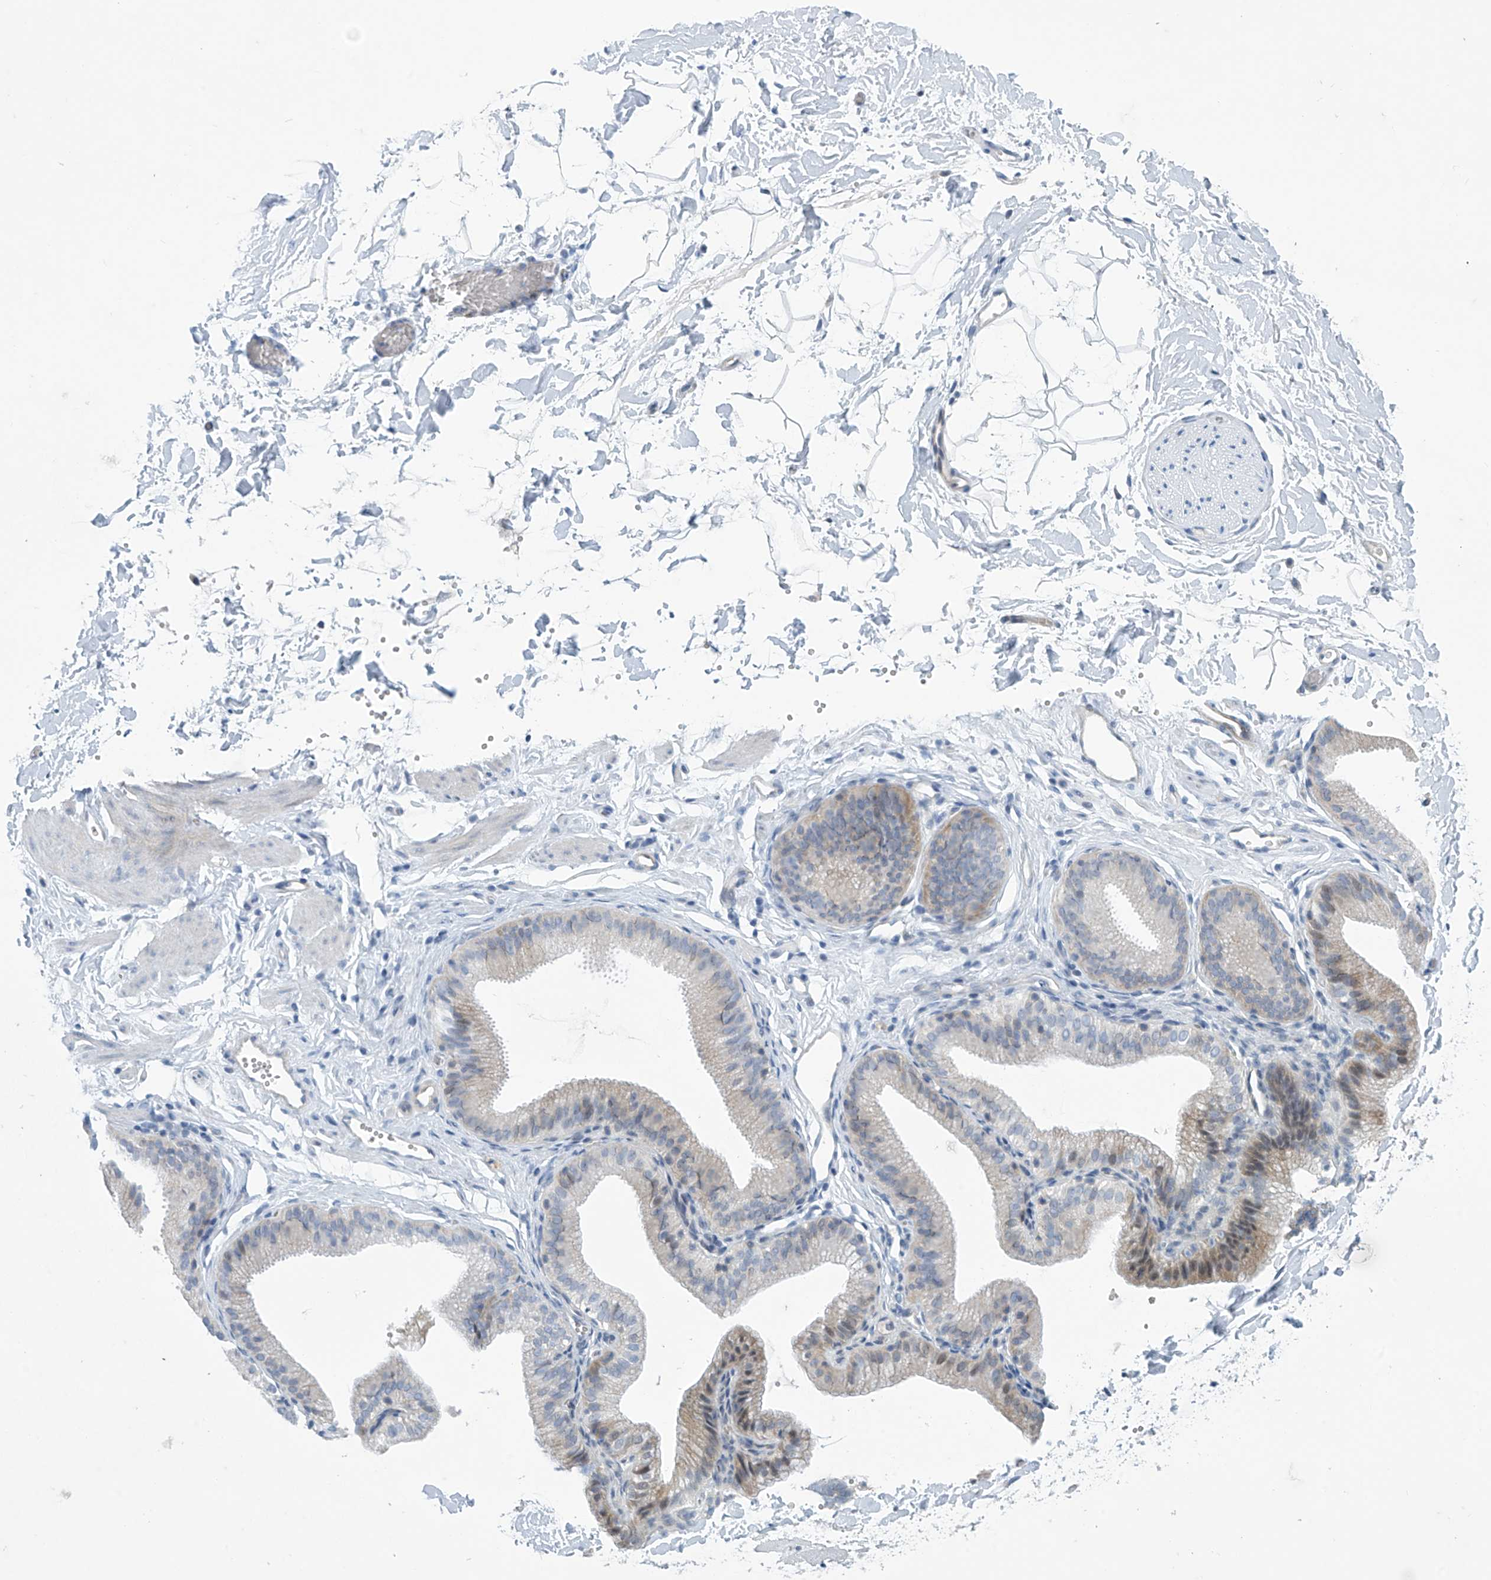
{"staining": {"intensity": "negative", "quantity": "none", "location": "none"}, "tissue": "adipose tissue", "cell_type": "Adipocytes", "image_type": "normal", "snomed": [{"axis": "morphology", "description": "Normal tissue, NOS"}, {"axis": "topography", "description": "Gallbladder"}, {"axis": "topography", "description": "Peripheral nerve tissue"}], "caption": "Human adipose tissue stained for a protein using immunohistochemistry (IHC) exhibits no expression in adipocytes.", "gene": "SLC35A5", "patient": {"sex": "male", "age": 38}}